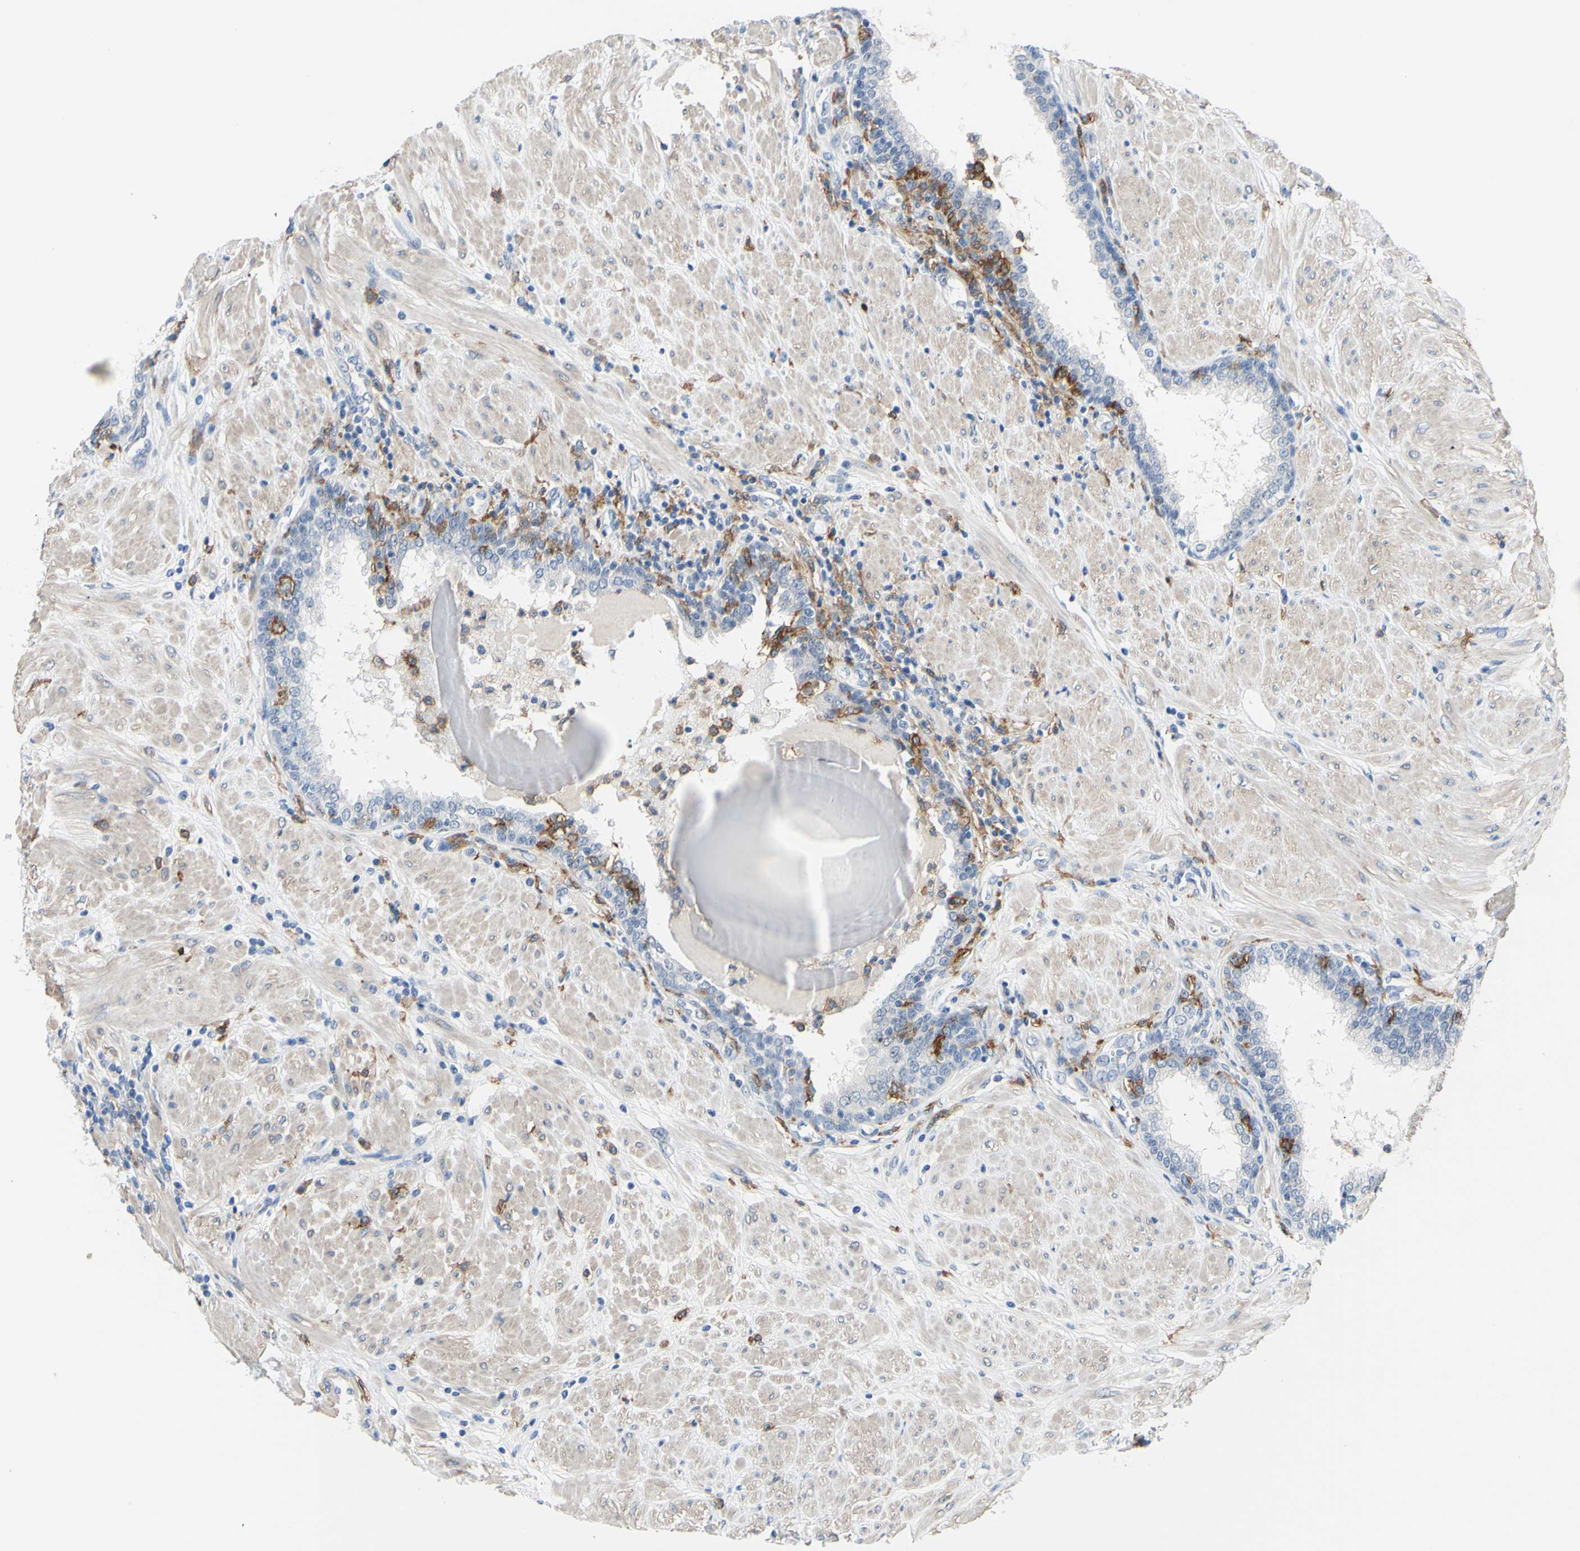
{"staining": {"intensity": "negative", "quantity": "none", "location": "none"}, "tissue": "prostate", "cell_type": "Glandular cells", "image_type": "normal", "snomed": [{"axis": "morphology", "description": "Normal tissue, NOS"}, {"axis": "topography", "description": "Prostate"}], "caption": "Immunohistochemistry micrograph of benign prostate stained for a protein (brown), which reveals no staining in glandular cells.", "gene": "FCGR2A", "patient": {"sex": "male", "age": 51}}